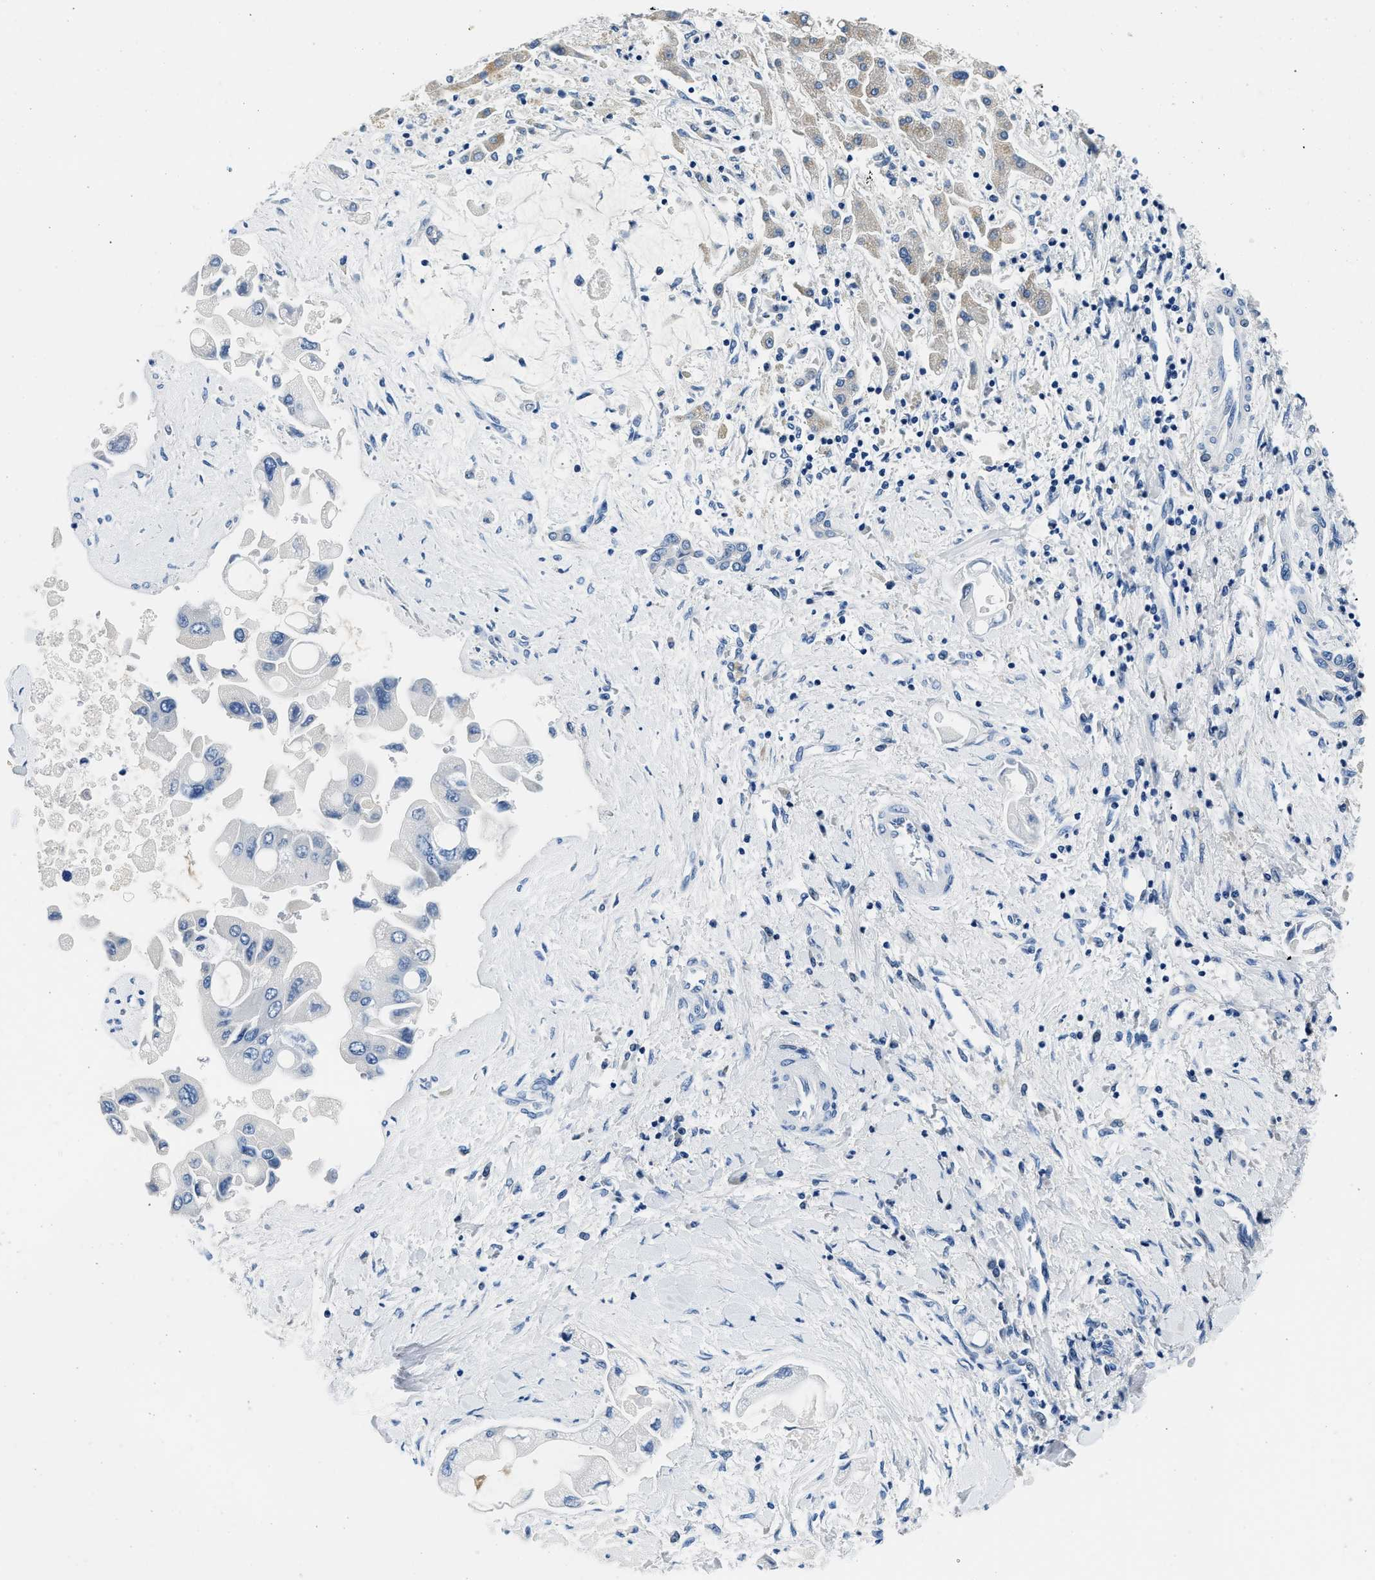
{"staining": {"intensity": "negative", "quantity": "none", "location": "none"}, "tissue": "liver cancer", "cell_type": "Tumor cells", "image_type": "cancer", "snomed": [{"axis": "morphology", "description": "Cholangiocarcinoma"}, {"axis": "topography", "description": "Liver"}], "caption": "This is a histopathology image of immunohistochemistry (IHC) staining of liver cancer (cholangiocarcinoma), which shows no expression in tumor cells.", "gene": "PCK2", "patient": {"sex": "male", "age": 50}}